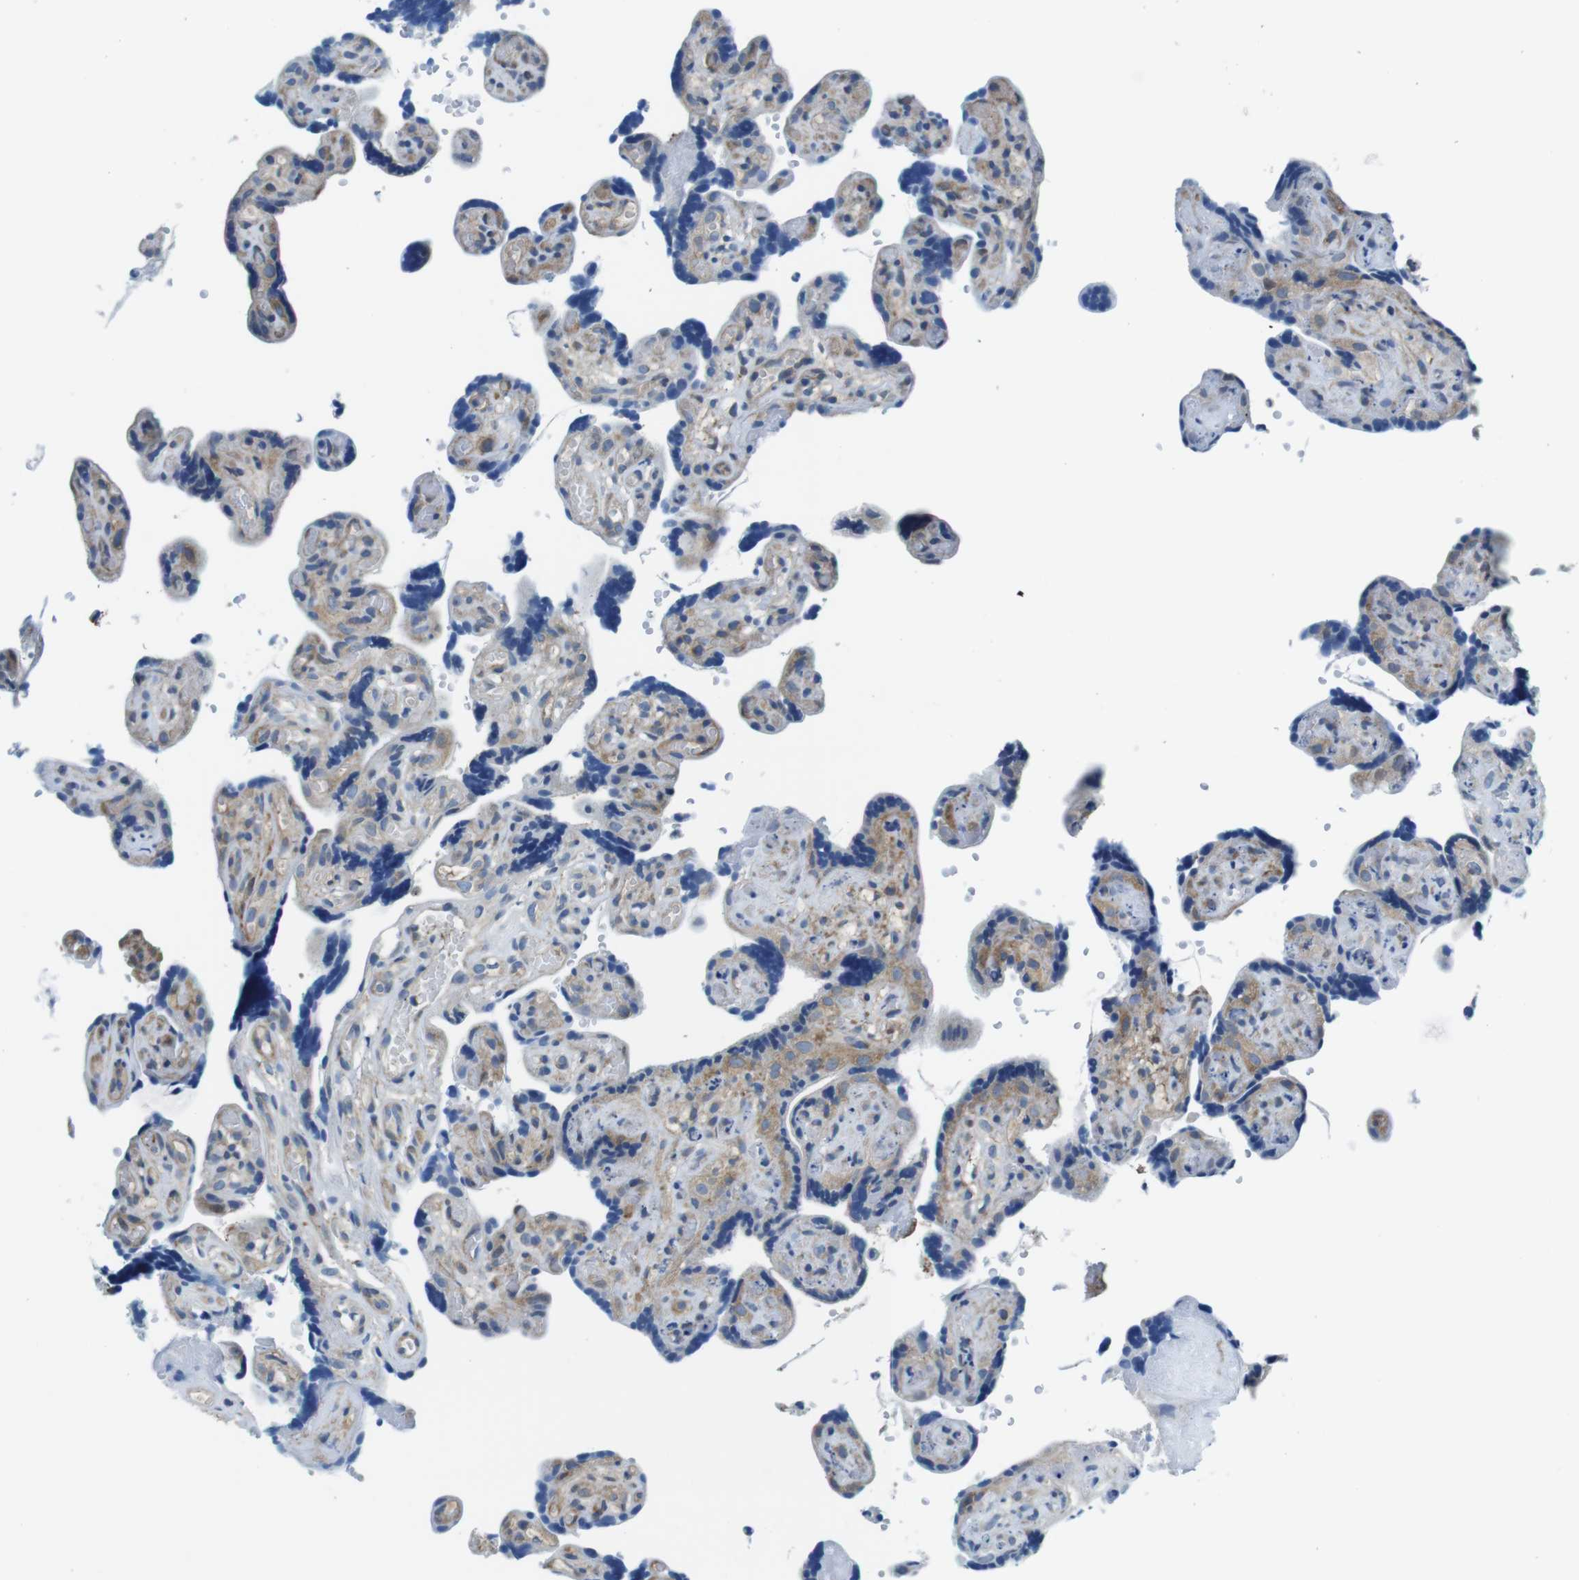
{"staining": {"intensity": "moderate", "quantity": "25%-75%", "location": "cytoplasmic/membranous"}, "tissue": "placenta", "cell_type": "Decidual cells", "image_type": "normal", "snomed": [{"axis": "morphology", "description": "Normal tissue, NOS"}, {"axis": "topography", "description": "Placenta"}], "caption": "DAB (3,3'-diaminobenzidine) immunohistochemical staining of normal placenta demonstrates moderate cytoplasmic/membranous protein expression in approximately 25%-75% of decidual cells.", "gene": "EIF2B5", "patient": {"sex": "female", "age": 30}}